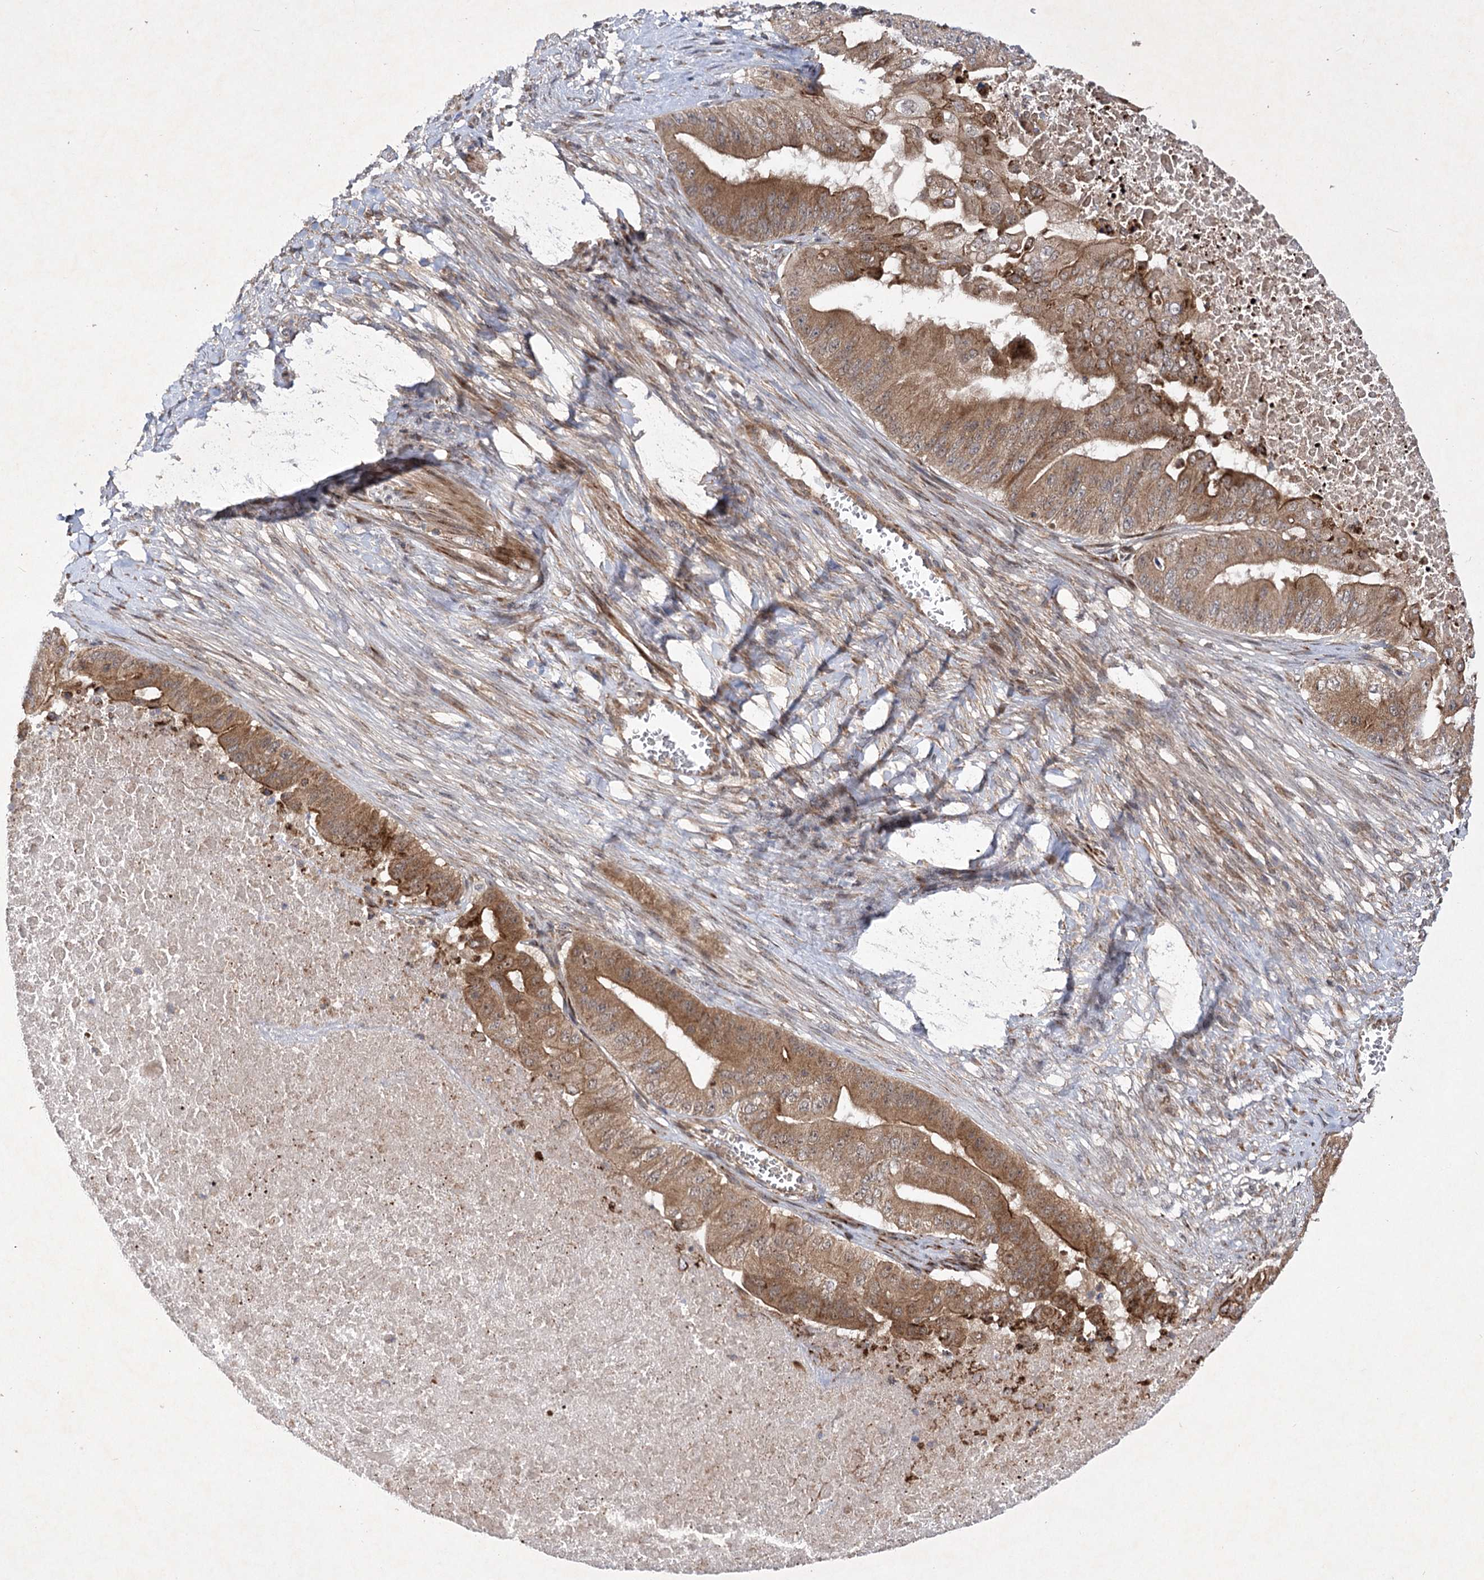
{"staining": {"intensity": "strong", "quantity": ">75%", "location": "cytoplasmic/membranous"}, "tissue": "pancreatic cancer", "cell_type": "Tumor cells", "image_type": "cancer", "snomed": [{"axis": "morphology", "description": "Adenocarcinoma, NOS"}, {"axis": "topography", "description": "Pancreas"}], "caption": "Protein analysis of adenocarcinoma (pancreatic) tissue reveals strong cytoplasmic/membranous staining in about >75% of tumor cells.", "gene": "SCRN3", "patient": {"sex": "female", "age": 77}}